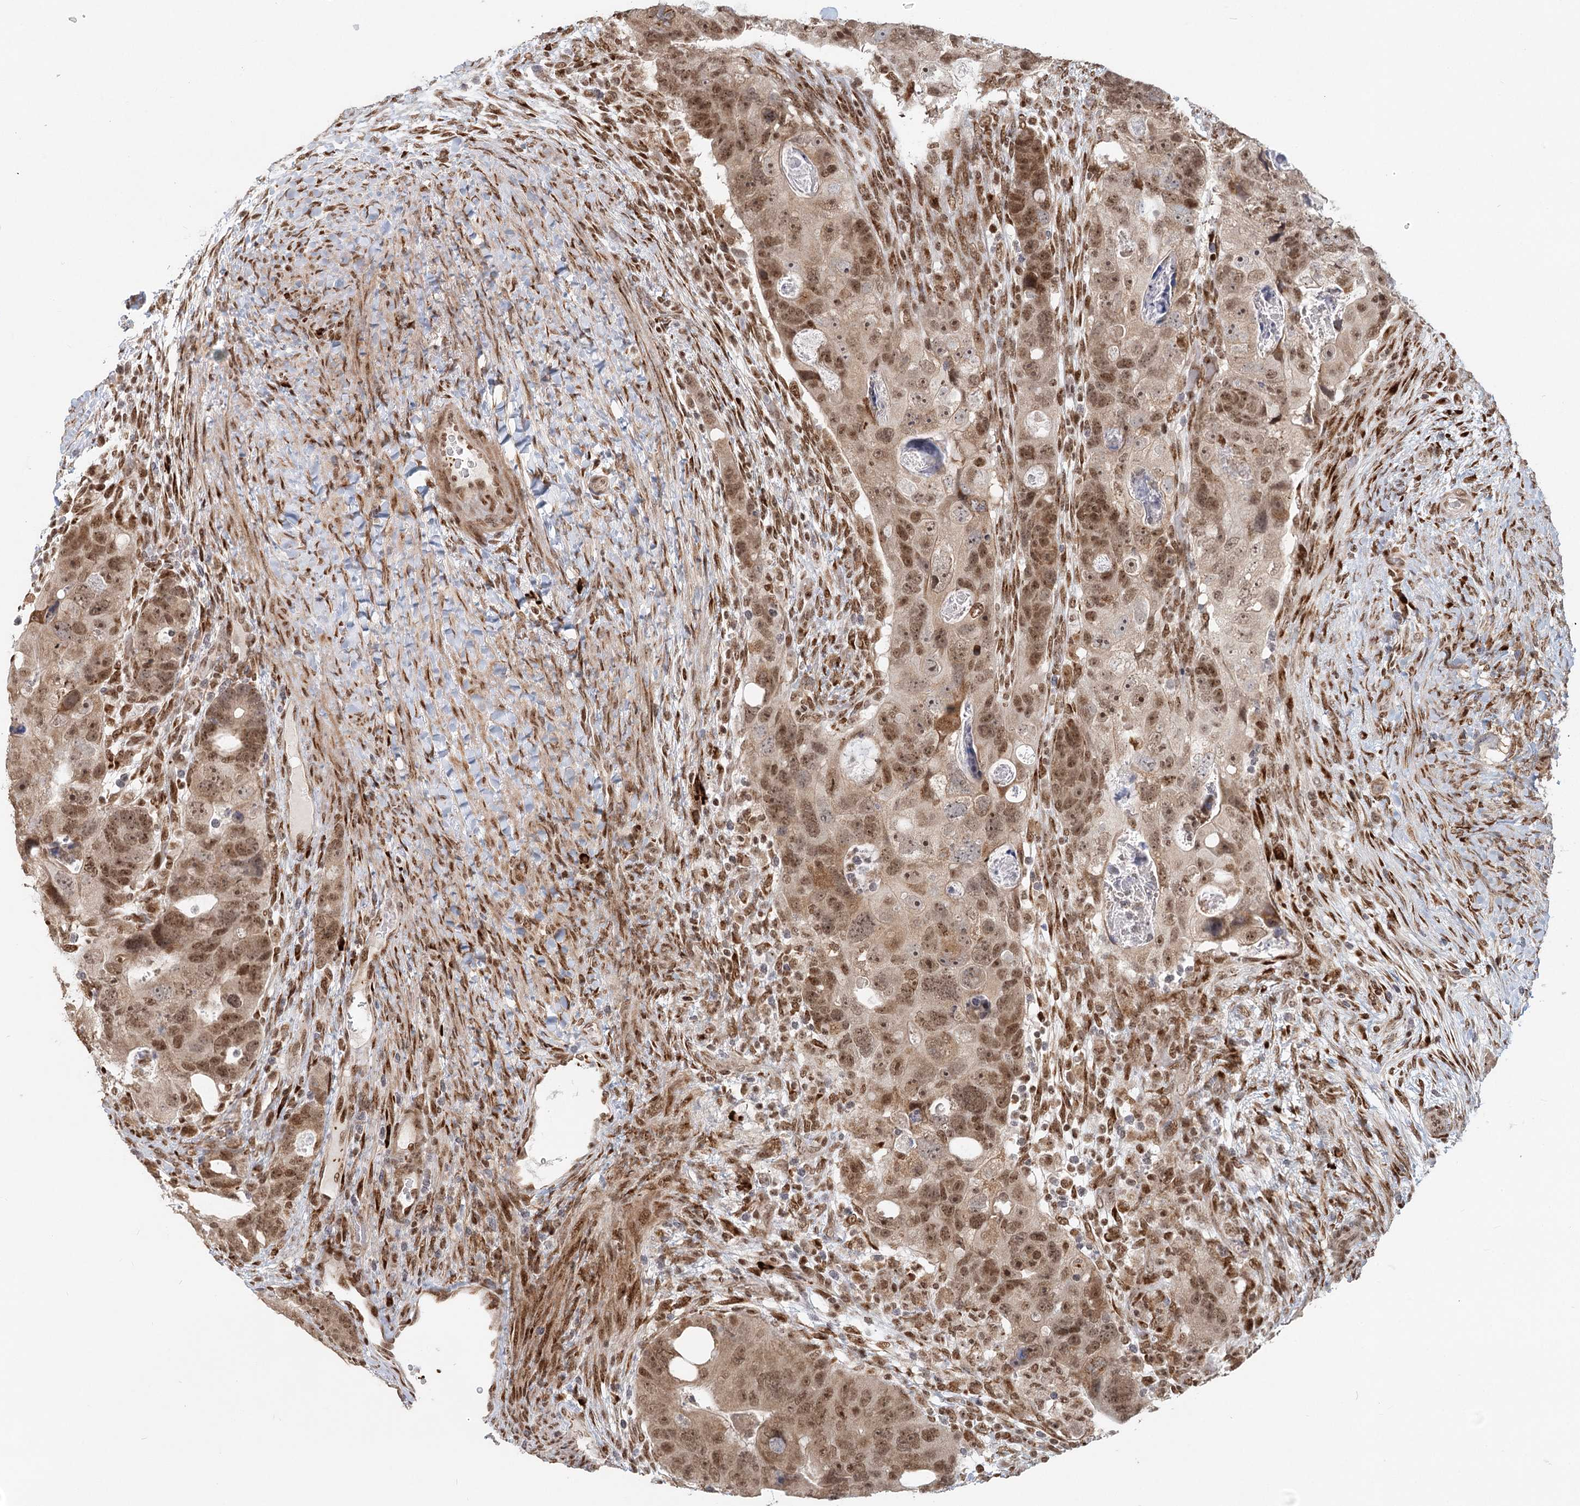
{"staining": {"intensity": "moderate", "quantity": ">75%", "location": "nuclear"}, "tissue": "colorectal cancer", "cell_type": "Tumor cells", "image_type": "cancer", "snomed": [{"axis": "morphology", "description": "Adenocarcinoma, NOS"}, {"axis": "topography", "description": "Rectum"}], "caption": "Moderate nuclear expression for a protein is identified in approximately >75% of tumor cells of colorectal cancer using immunohistochemistry (IHC).", "gene": "BNIP5", "patient": {"sex": "male", "age": 59}}